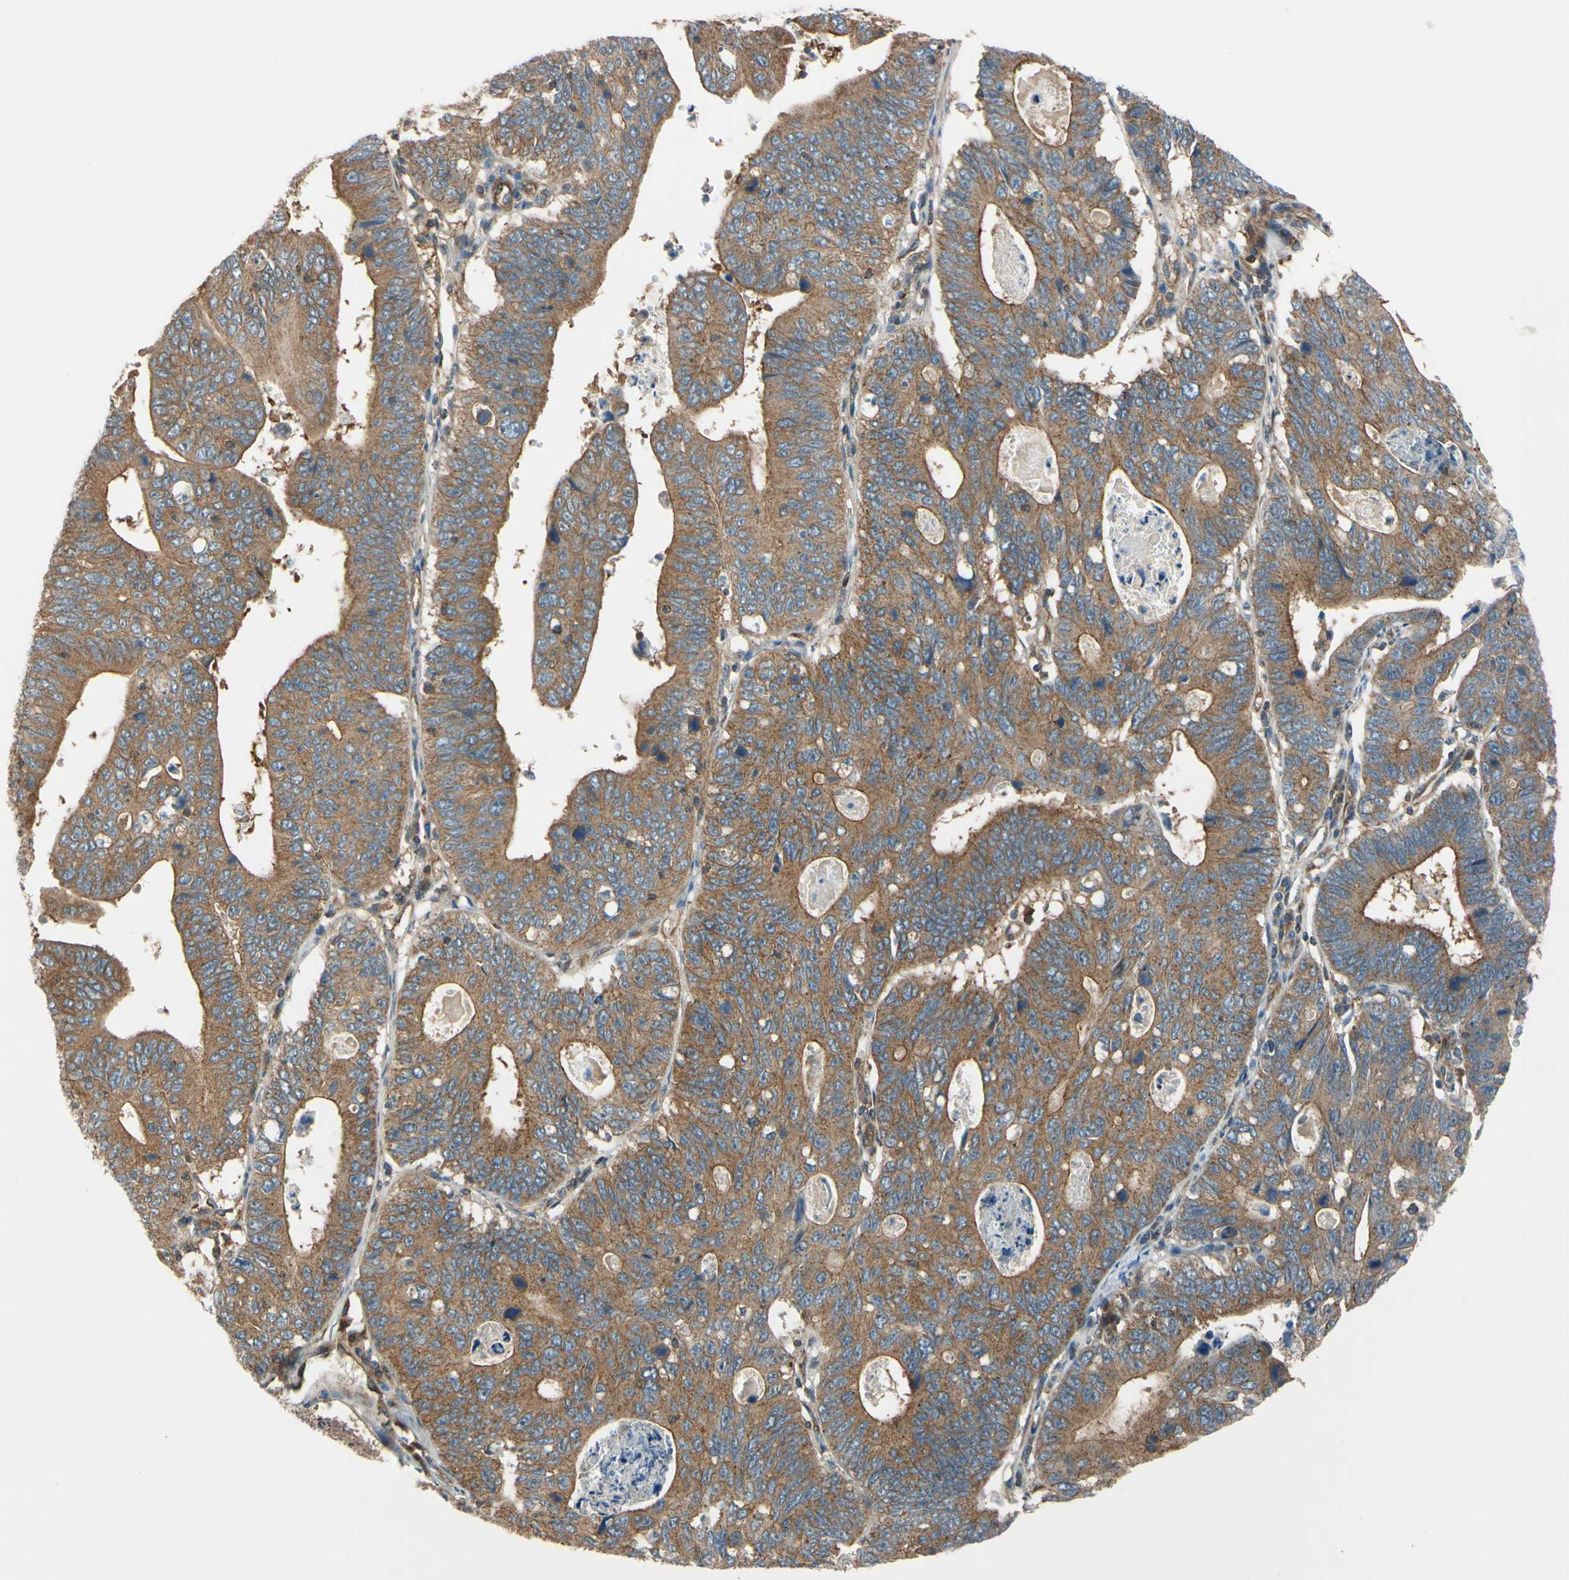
{"staining": {"intensity": "moderate", "quantity": ">75%", "location": "cytoplasmic/membranous"}, "tissue": "stomach cancer", "cell_type": "Tumor cells", "image_type": "cancer", "snomed": [{"axis": "morphology", "description": "Adenocarcinoma, NOS"}, {"axis": "topography", "description": "Stomach"}], "caption": "Adenocarcinoma (stomach) stained with a protein marker shows moderate staining in tumor cells.", "gene": "EPS15", "patient": {"sex": "male", "age": 59}}